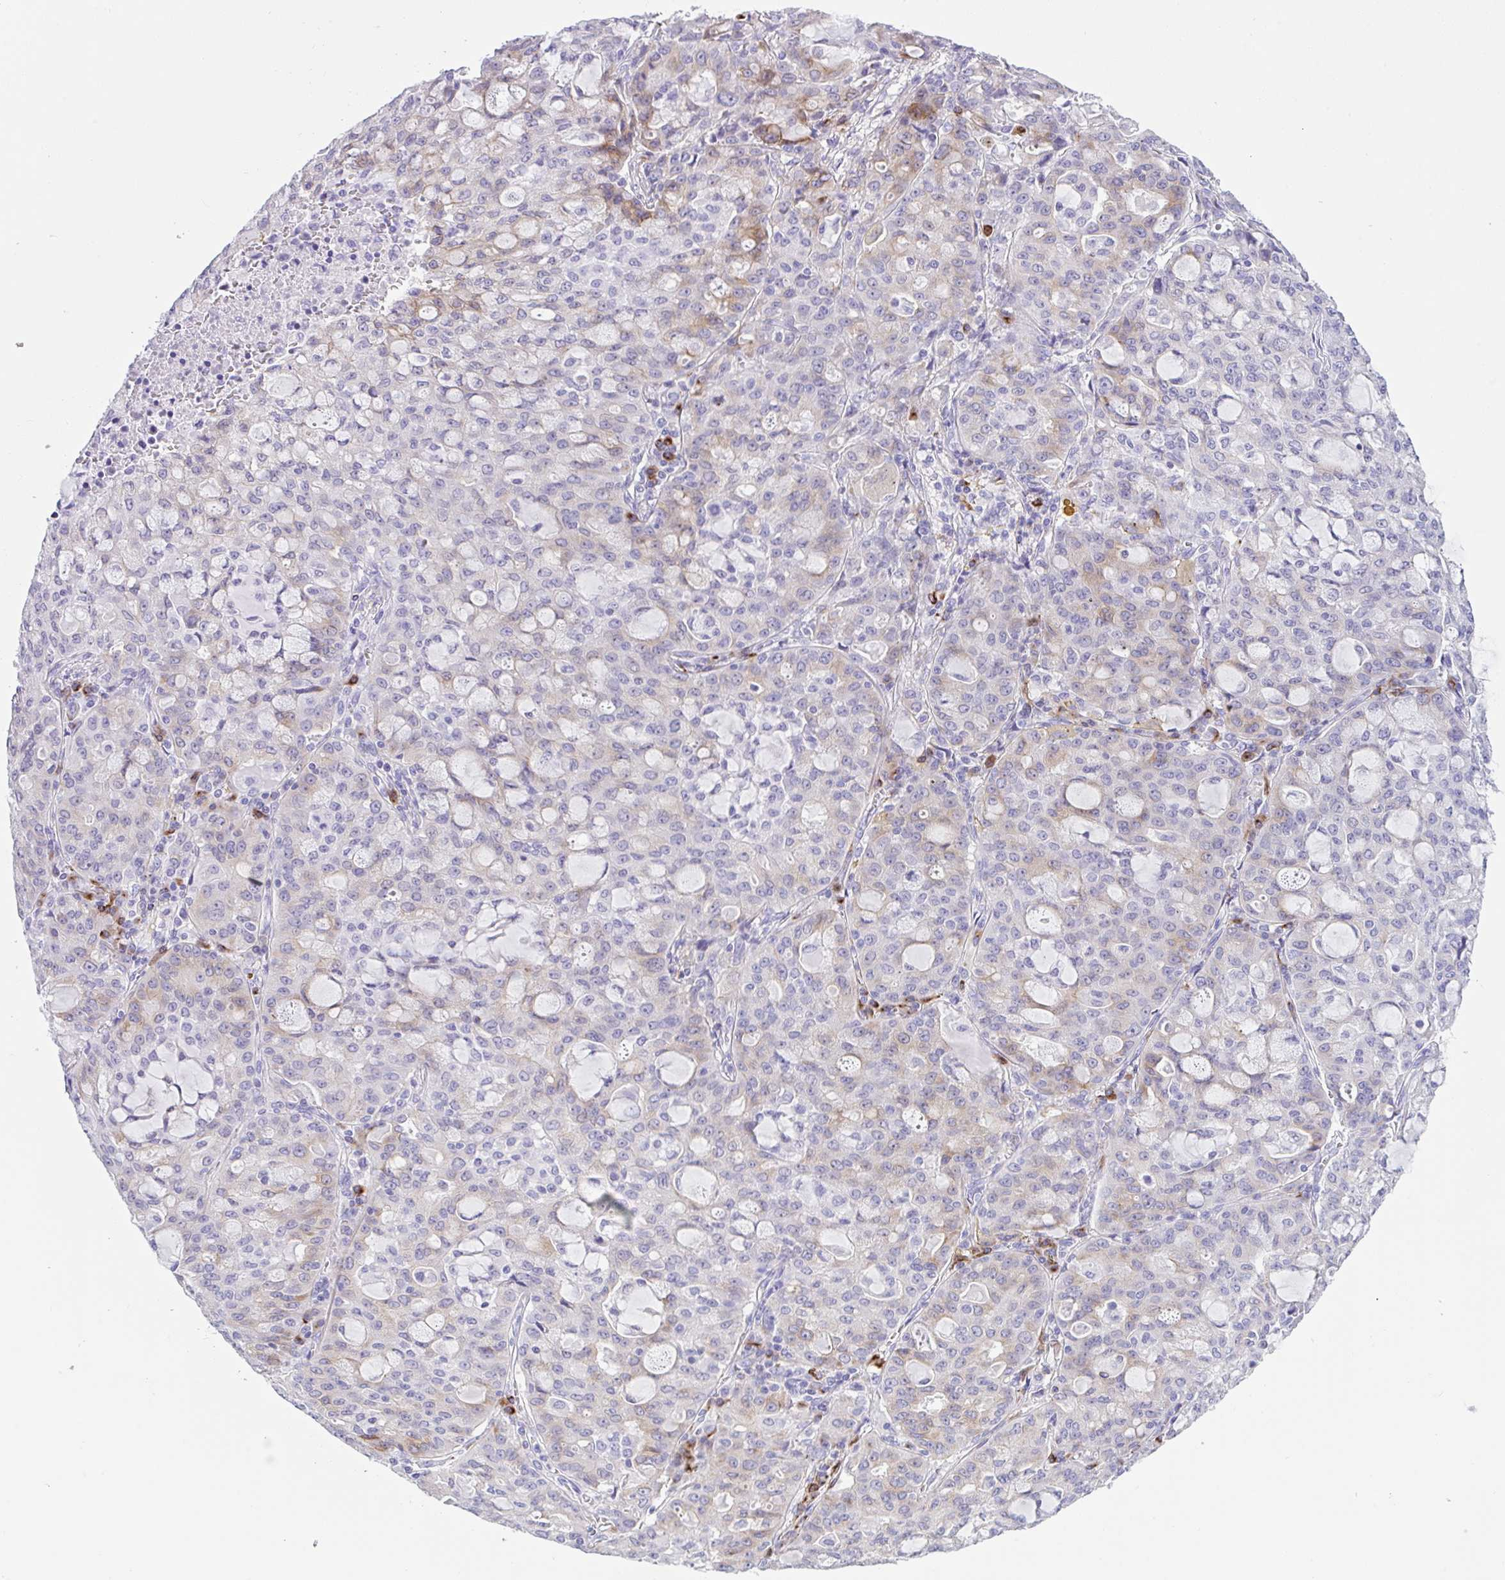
{"staining": {"intensity": "moderate", "quantity": "<25%", "location": "cytoplasmic/membranous"}, "tissue": "lung cancer", "cell_type": "Tumor cells", "image_type": "cancer", "snomed": [{"axis": "morphology", "description": "Adenocarcinoma, NOS"}, {"axis": "topography", "description": "Lung"}], "caption": "This is a photomicrograph of immunohistochemistry staining of lung cancer, which shows moderate expression in the cytoplasmic/membranous of tumor cells.", "gene": "FBXL20", "patient": {"sex": "female", "age": 44}}